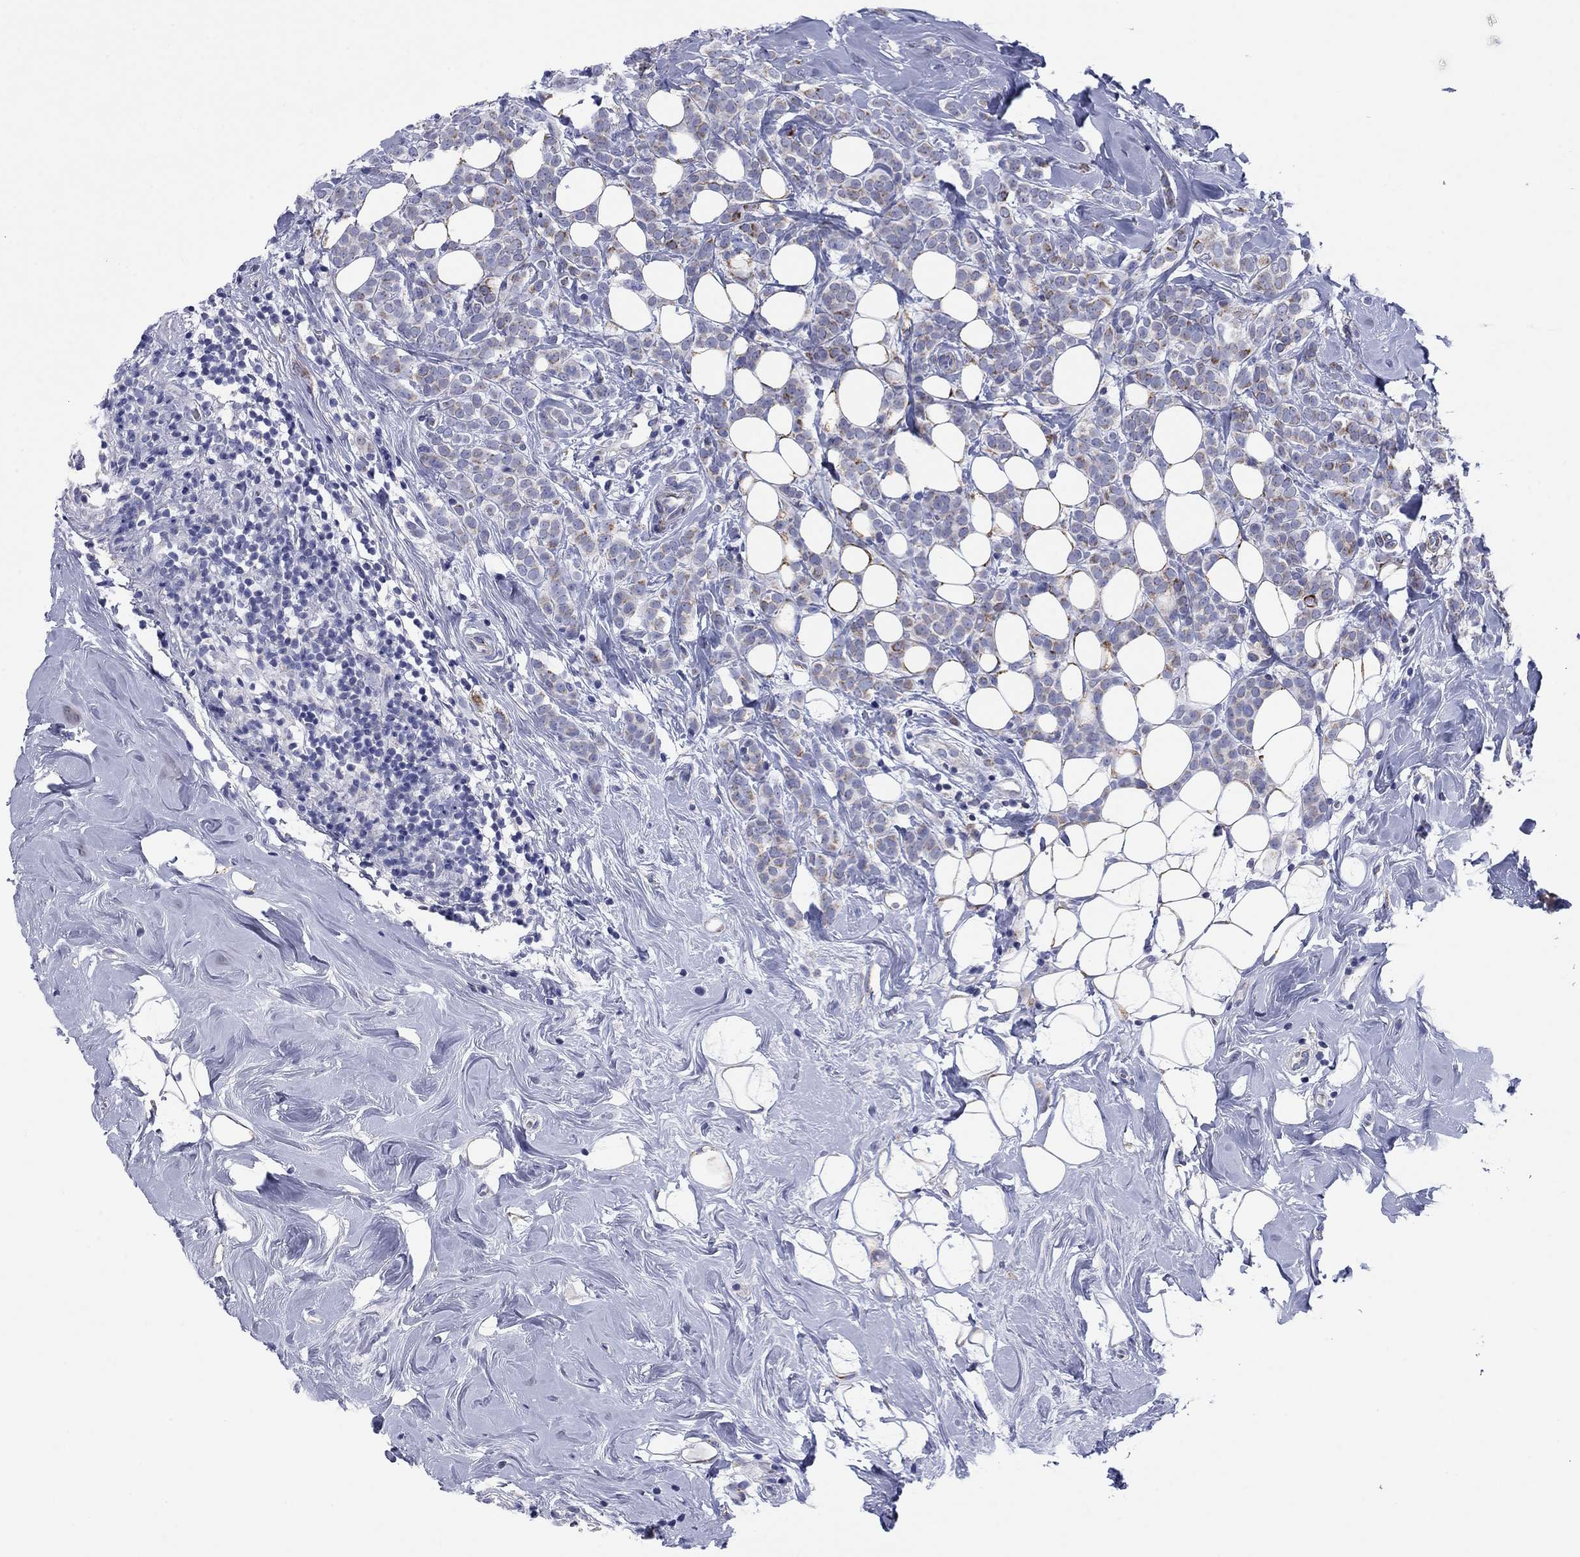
{"staining": {"intensity": "strong", "quantity": "<25%", "location": "cytoplasmic/membranous"}, "tissue": "breast cancer", "cell_type": "Tumor cells", "image_type": "cancer", "snomed": [{"axis": "morphology", "description": "Lobular carcinoma"}, {"axis": "topography", "description": "Breast"}], "caption": "Breast cancer (lobular carcinoma) stained with a protein marker demonstrates strong staining in tumor cells.", "gene": "MGST3", "patient": {"sex": "female", "age": 49}}